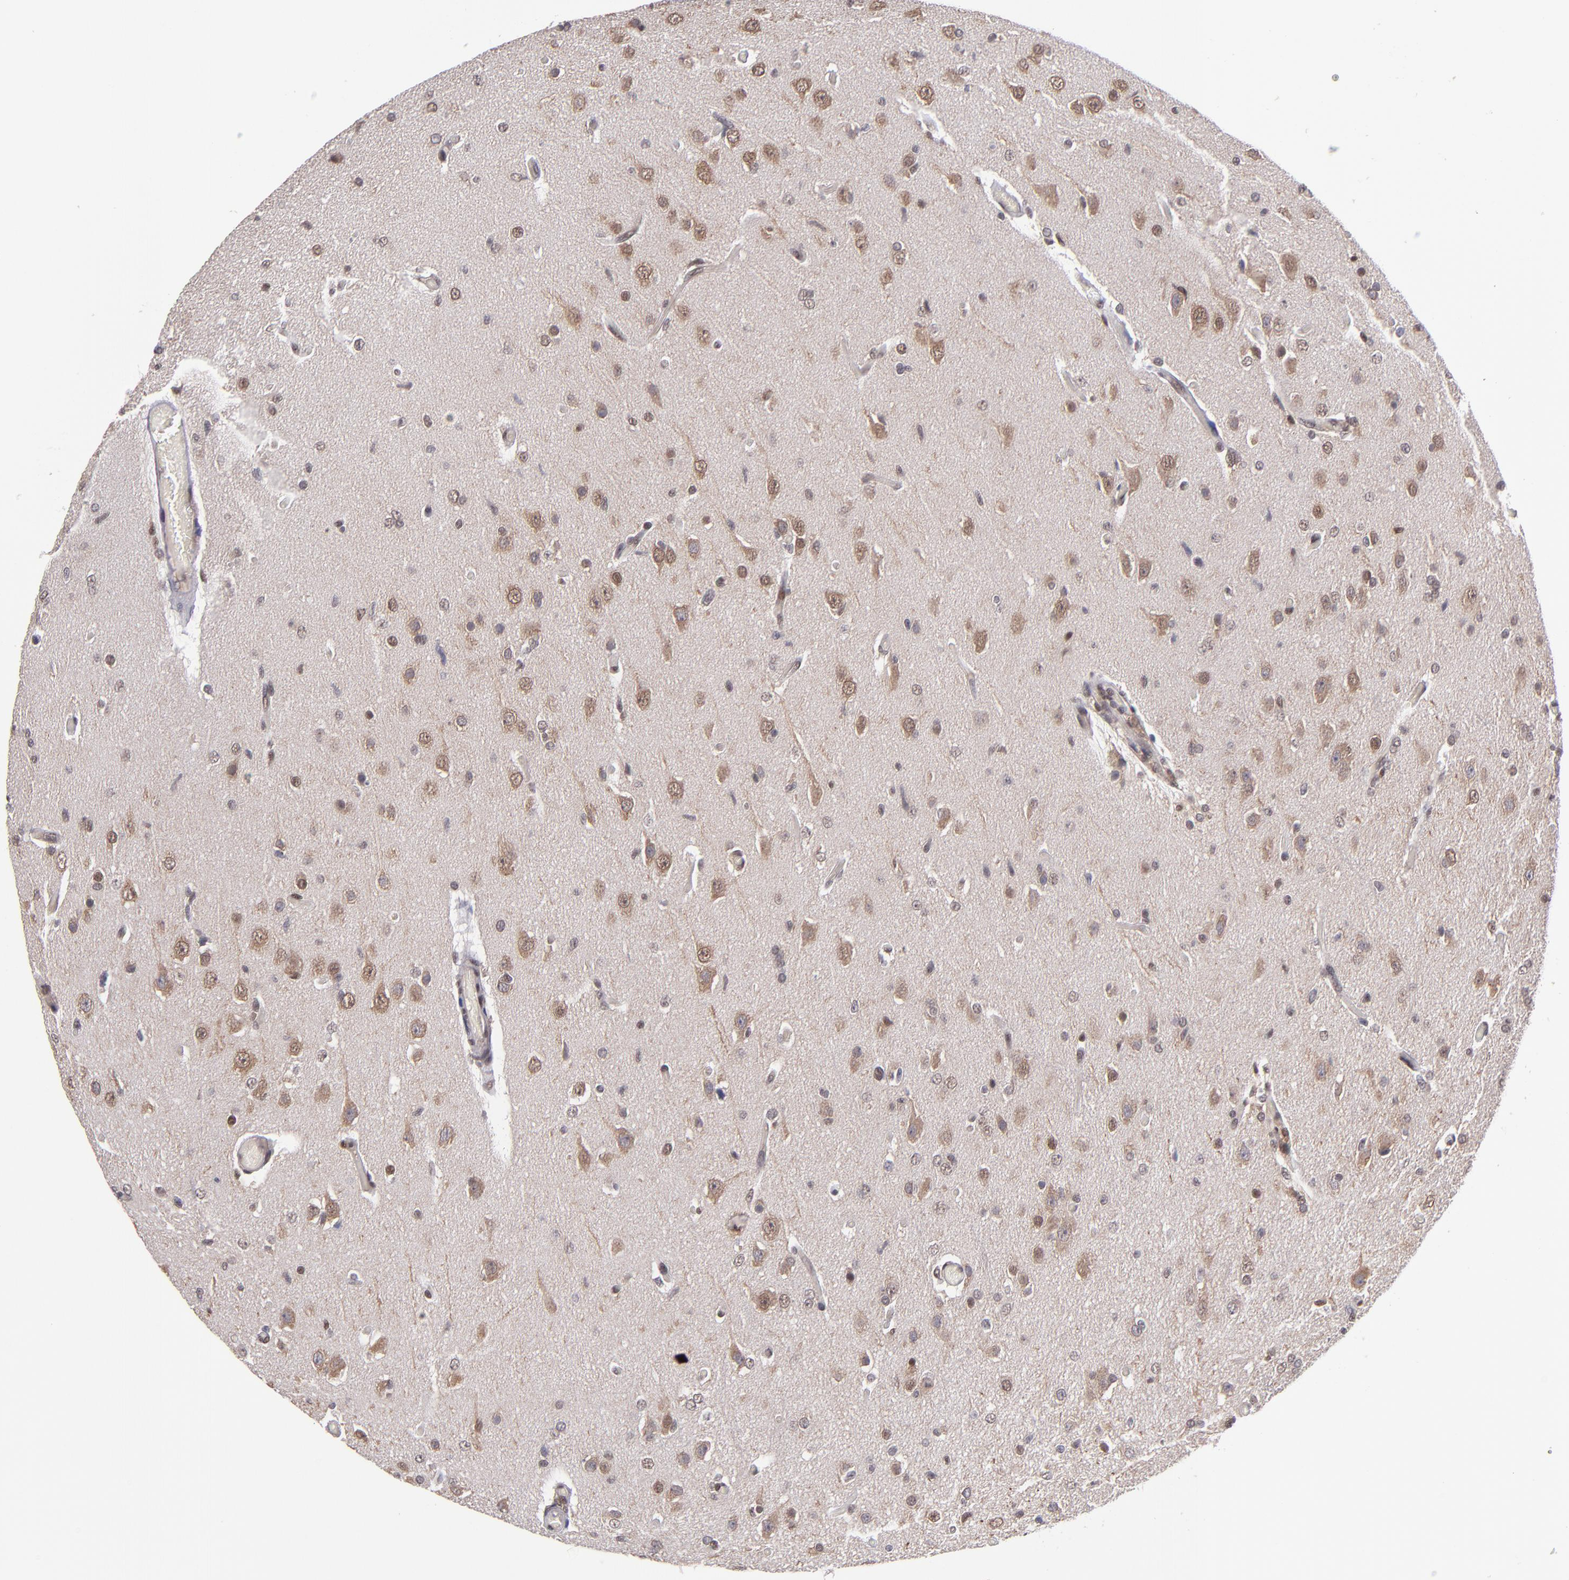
{"staining": {"intensity": "moderate", "quantity": ">75%", "location": "nuclear"}, "tissue": "glioma", "cell_type": "Tumor cells", "image_type": "cancer", "snomed": [{"axis": "morphology", "description": "Glioma, malignant, High grade"}, {"axis": "topography", "description": "Brain"}], "caption": "A brown stain highlights moderate nuclear expression of a protein in malignant glioma (high-grade) tumor cells.", "gene": "EP300", "patient": {"sex": "male", "age": 33}}